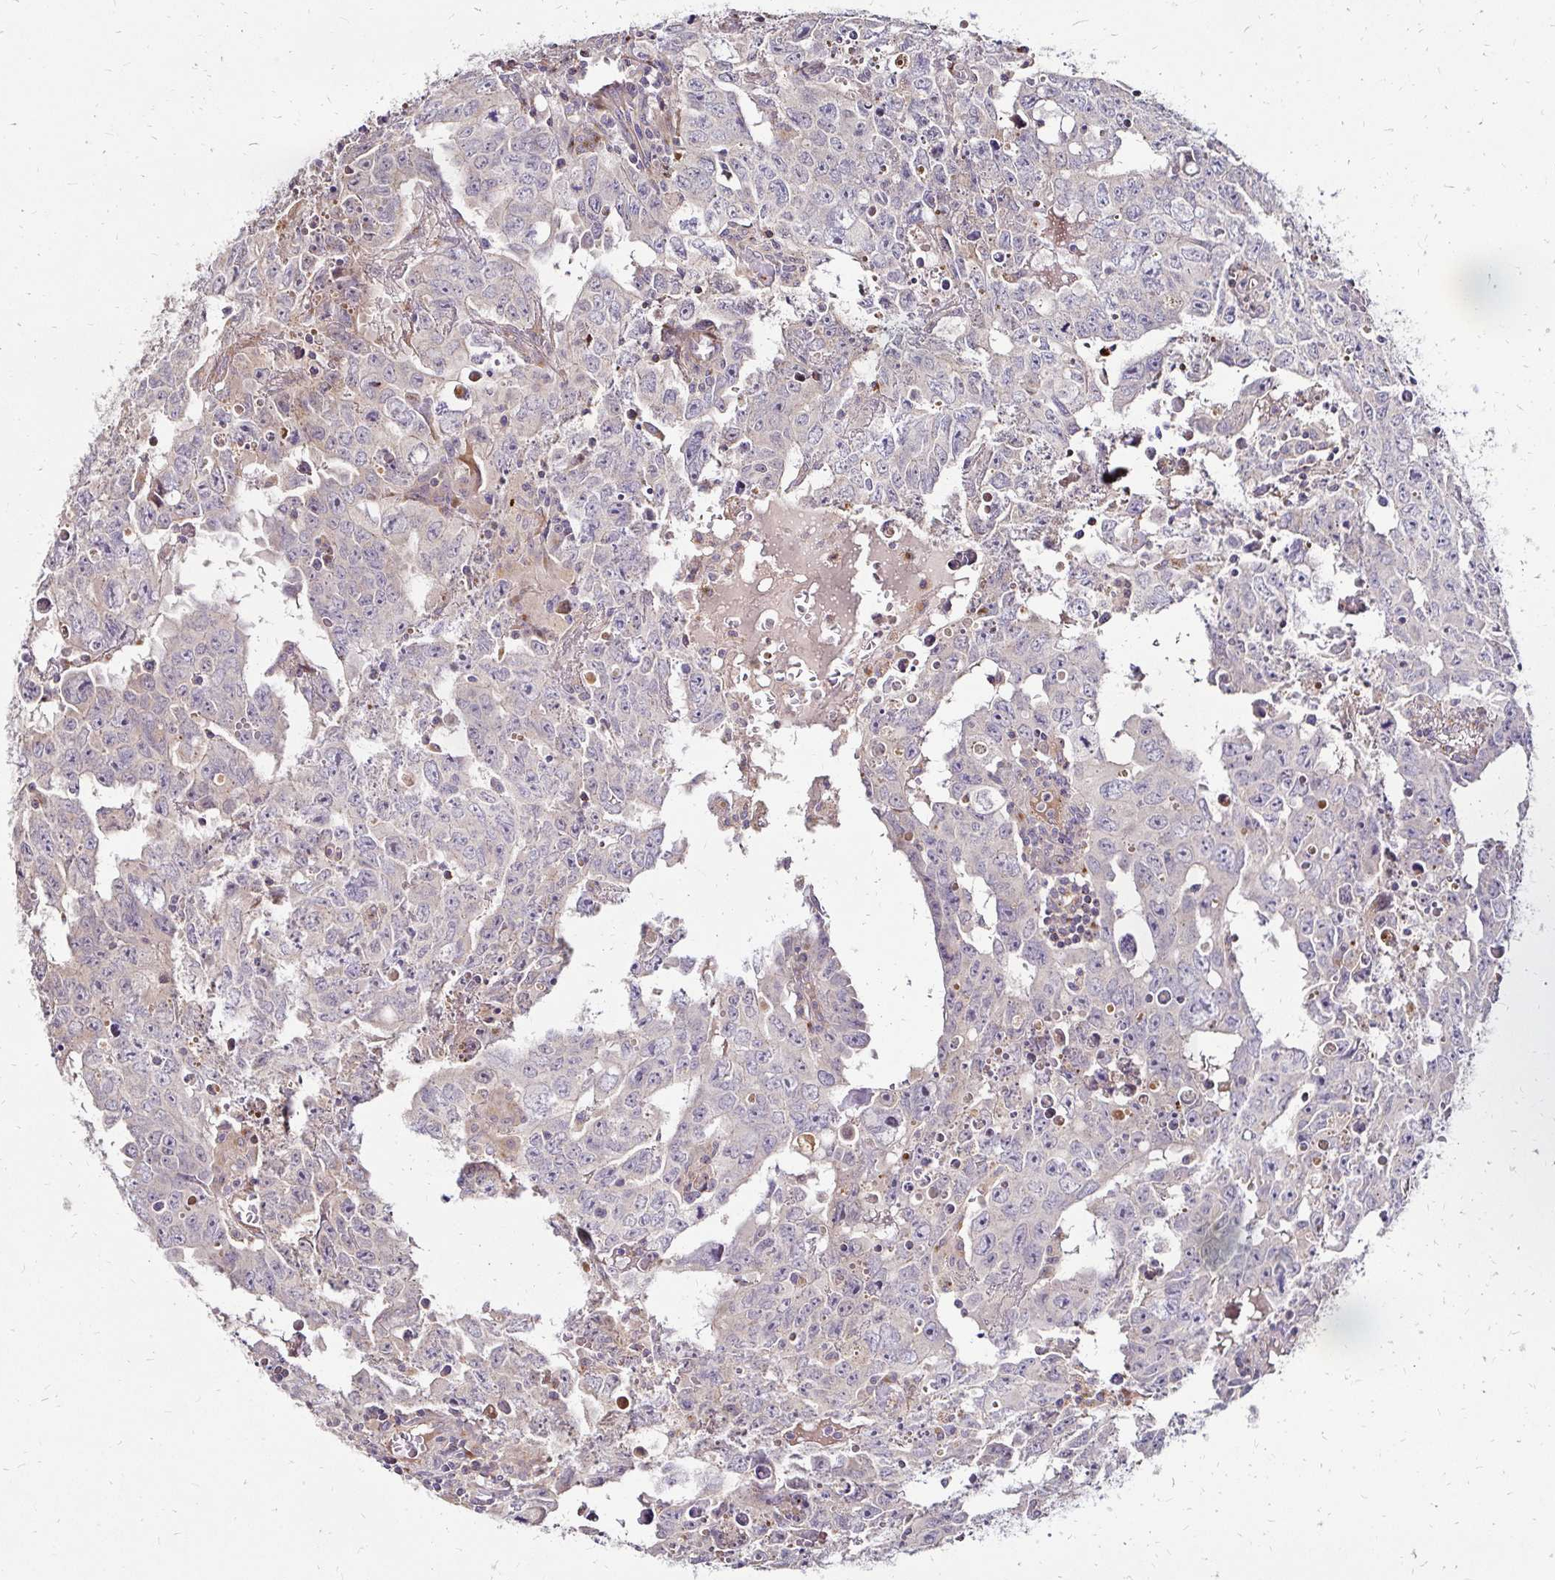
{"staining": {"intensity": "negative", "quantity": "none", "location": "none"}, "tissue": "testis cancer", "cell_type": "Tumor cells", "image_type": "cancer", "snomed": [{"axis": "morphology", "description": "Carcinoma, Embryonal, NOS"}, {"axis": "topography", "description": "Testis"}], "caption": "Image shows no significant protein positivity in tumor cells of embryonal carcinoma (testis).", "gene": "IDUA", "patient": {"sex": "male", "age": 22}}